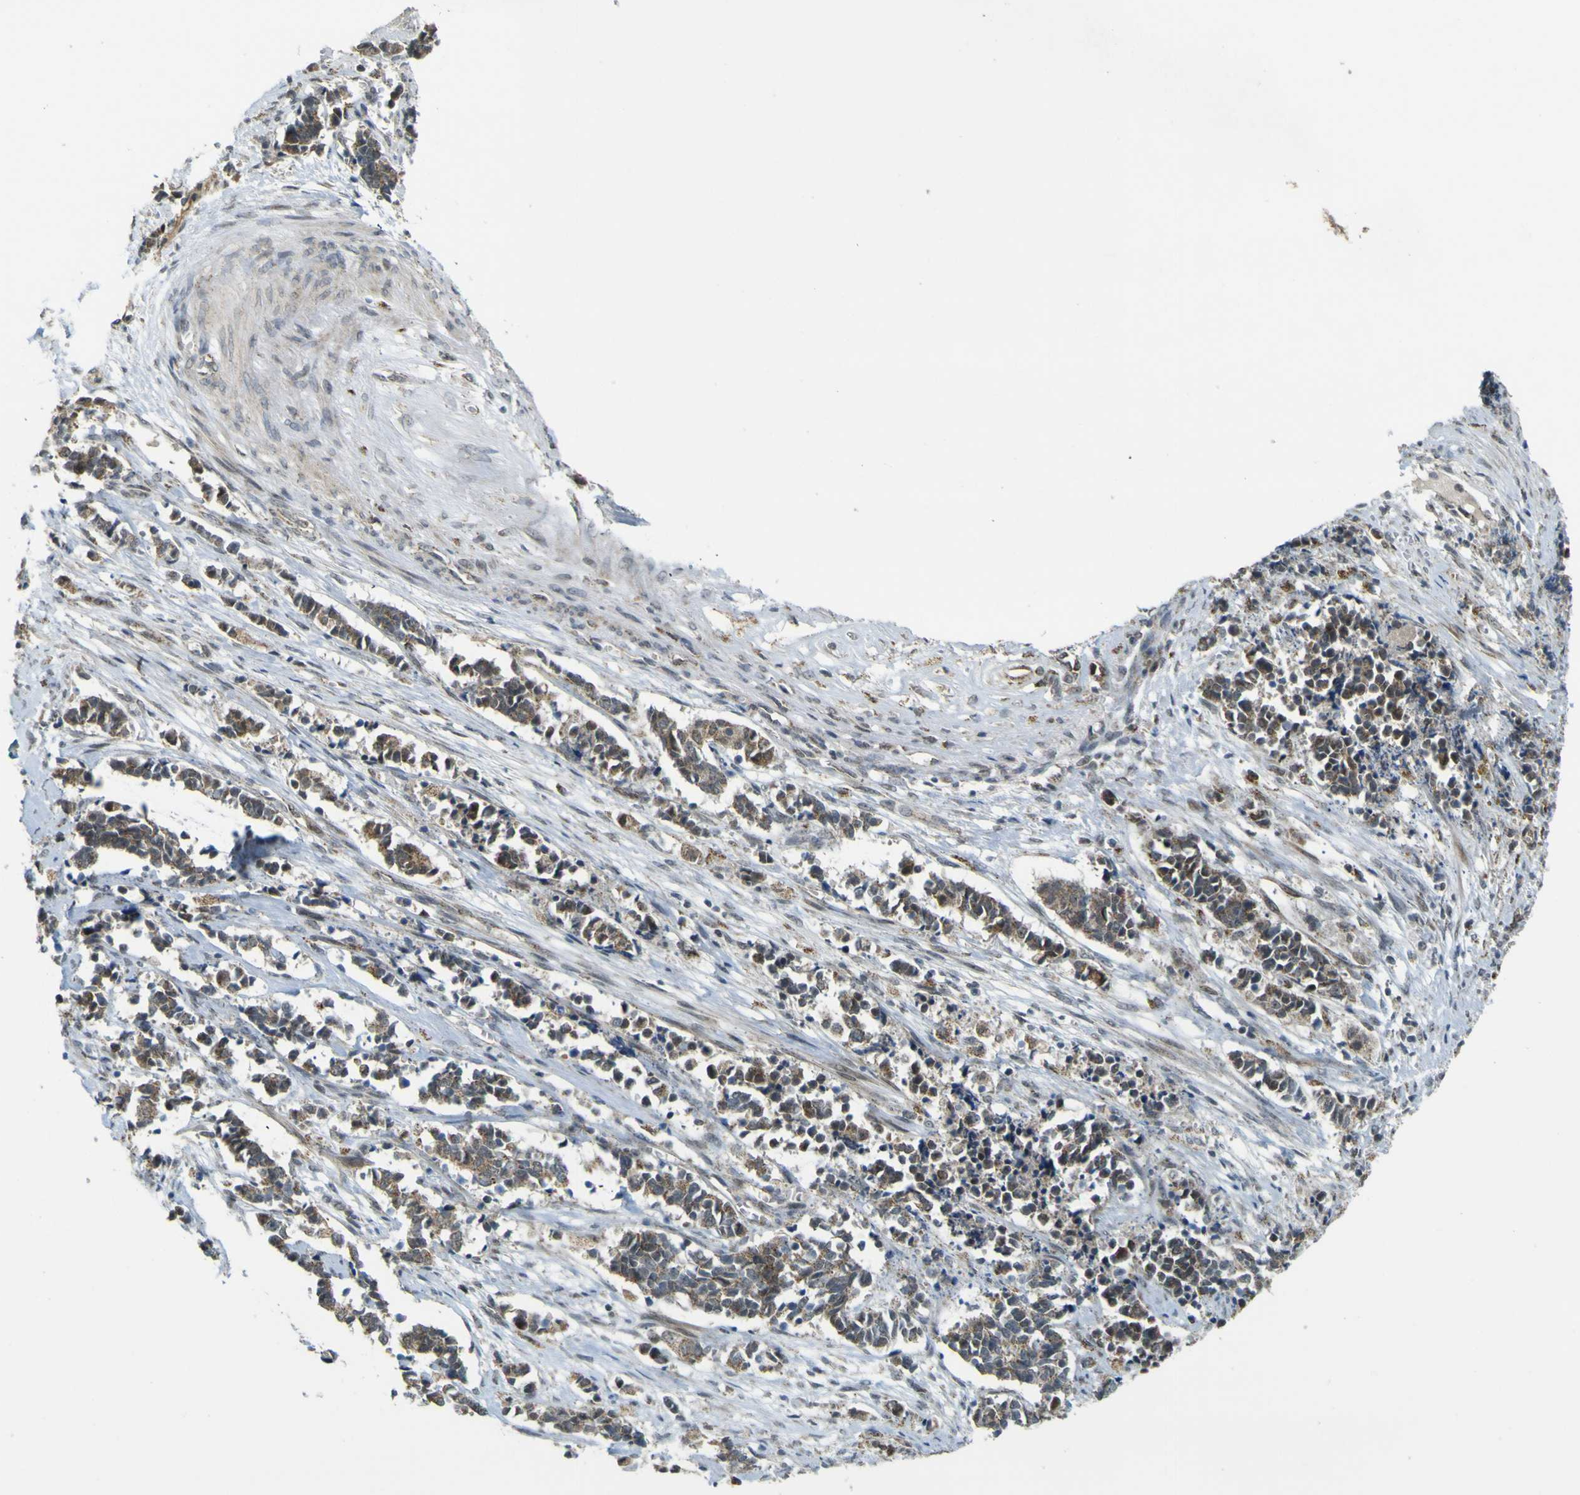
{"staining": {"intensity": "moderate", "quantity": ">75%", "location": "cytoplasmic/membranous"}, "tissue": "cervical cancer", "cell_type": "Tumor cells", "image_type": "cancer", "snomed": [{"axis": "morphology", "description": "Normal tissue, NOS"}, {"axis": "morphology", "description": "Squamous cell carcinoma, NOS"}, {"axis": "topography", "description": "Cervix"}], "caption": "Protein staining displays moderate cytoplasmic/membranous expression in about >75% of tumor cells in cervical squamous cell carcinoma.", "gene": "ACBD5", "patient": {"sex": "female", "age": 35}}